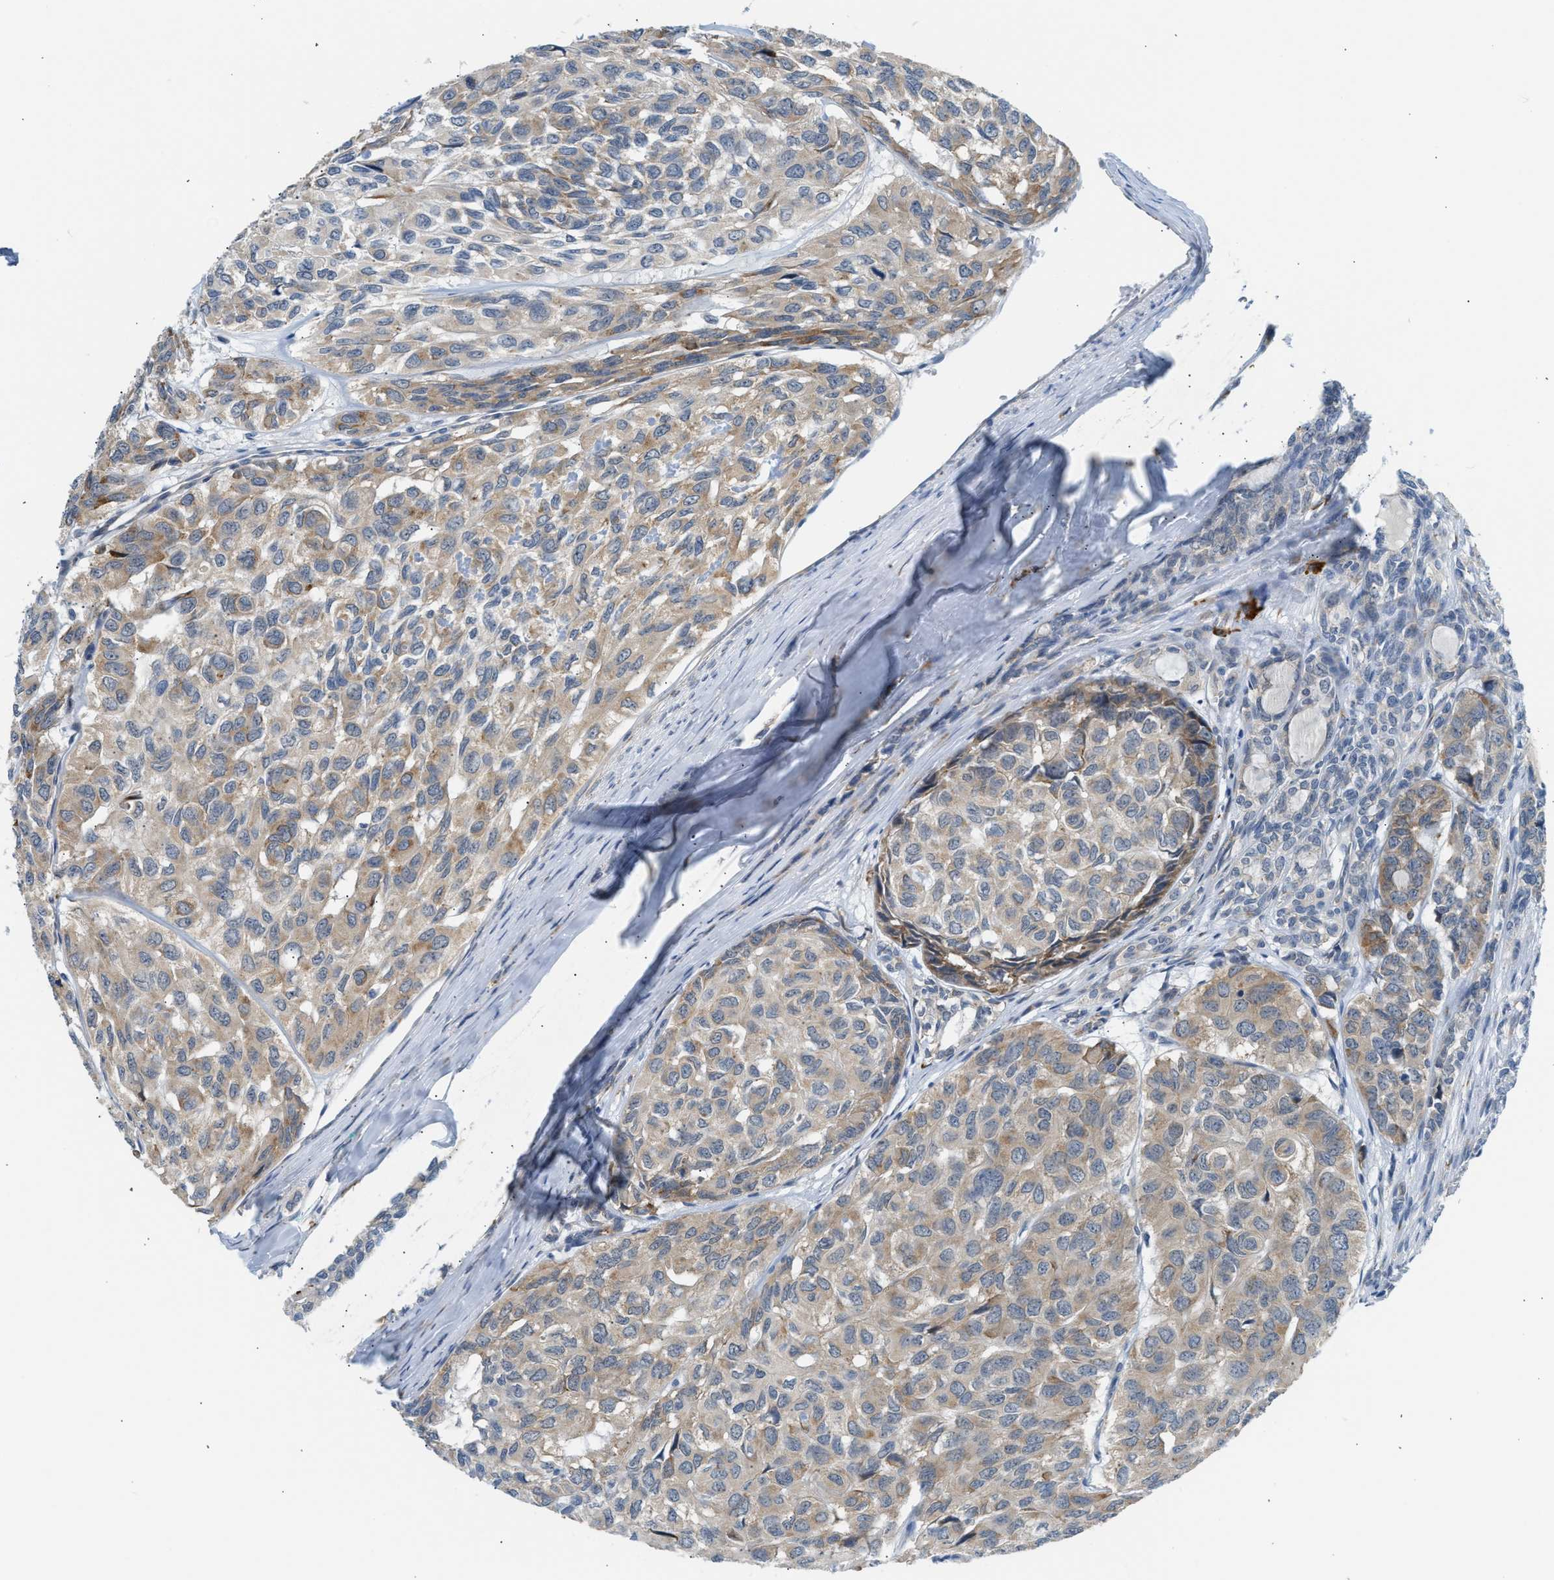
{"staining": {"intensity": "moderate", "quantity": "25%-75%", "location": "cytoplasmic/membranous"}, "tissue": "head and neck cancer", "cell_type": "Tumor cells", "image_type": "cancer", "snomed": [{"axis": "morphology", "description": "Adenocarcinoma, NOS"}, {"axis": "topography", "description": "Salivary gland, NOS"}, {"axis": "topography", "description": "Head-Neck"}], "caption": "Tumor cells display medium levels of moderate cytoplasmic/membranous positivity in approximately 25%-75% of cells in human head and neck cancer (adenocarcinoma). The staining is performed using DAB (3,3'-diaminobenzidine) brown chromogen to label protein expression. The nuclei are counter-stained blue using hematoxylin.", "gene": "KCNC2", "patient": {"sex": "female", "age": 76}}